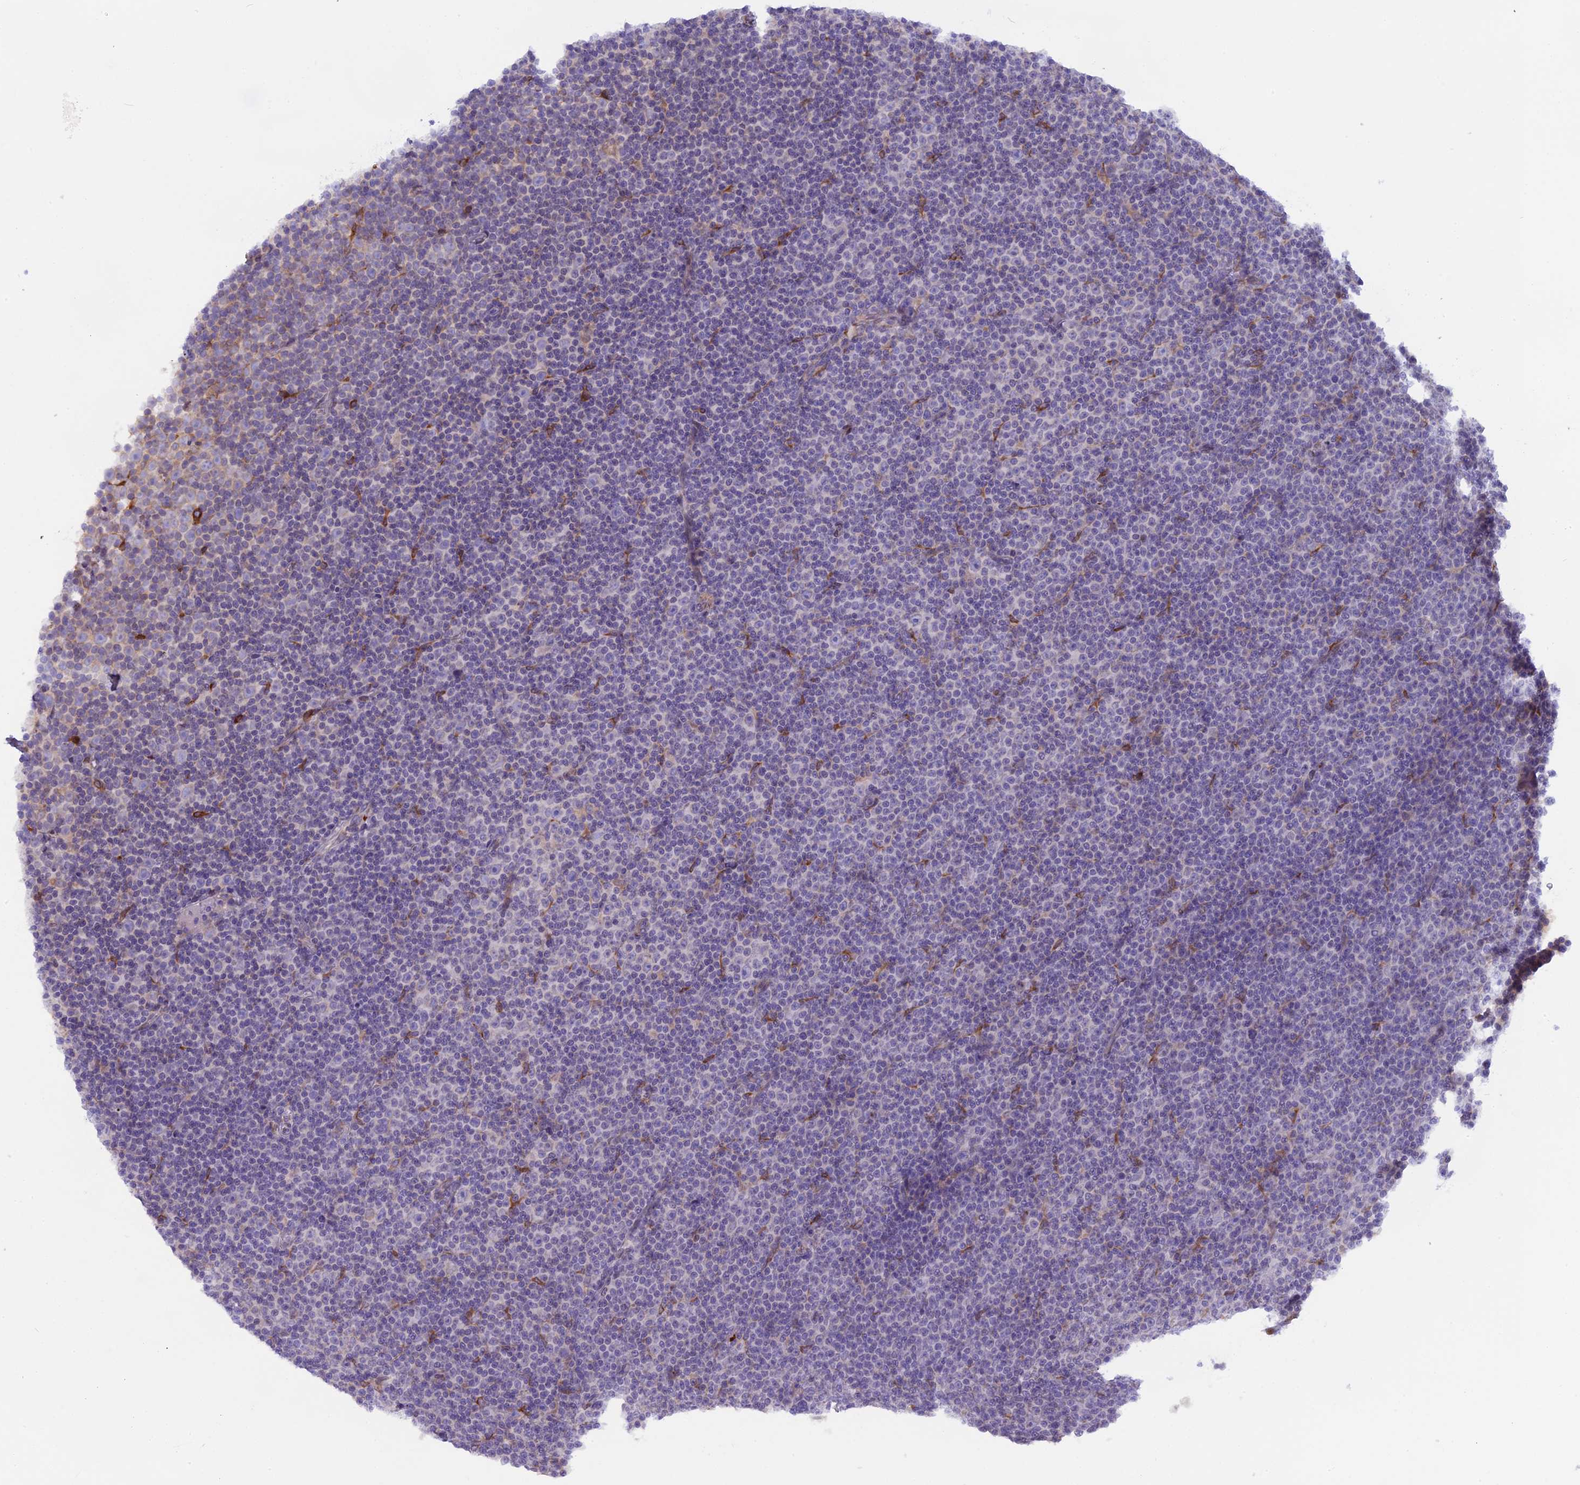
{"staining": {"intensity": "negative", "quantity": "none", "location": "none"}, "tissue": "lymphoma", "cell_type": "Tumor cells", "image_type": "cancer", "snomed": [{"axis": "morphology", "description": "Malignant lymphoma, non-Hodgkin's type, Low grade"}, {"axis": "topography", "description": "Lymph node"}], "caption": "Immunohistochemical staining of human malignant lymphoma, non-Hodgkin's type (low-grade) reveals no significant staining in tumor cells.", "gene": "TLCD1", "patient": {"sex": "female", "age": 67}}